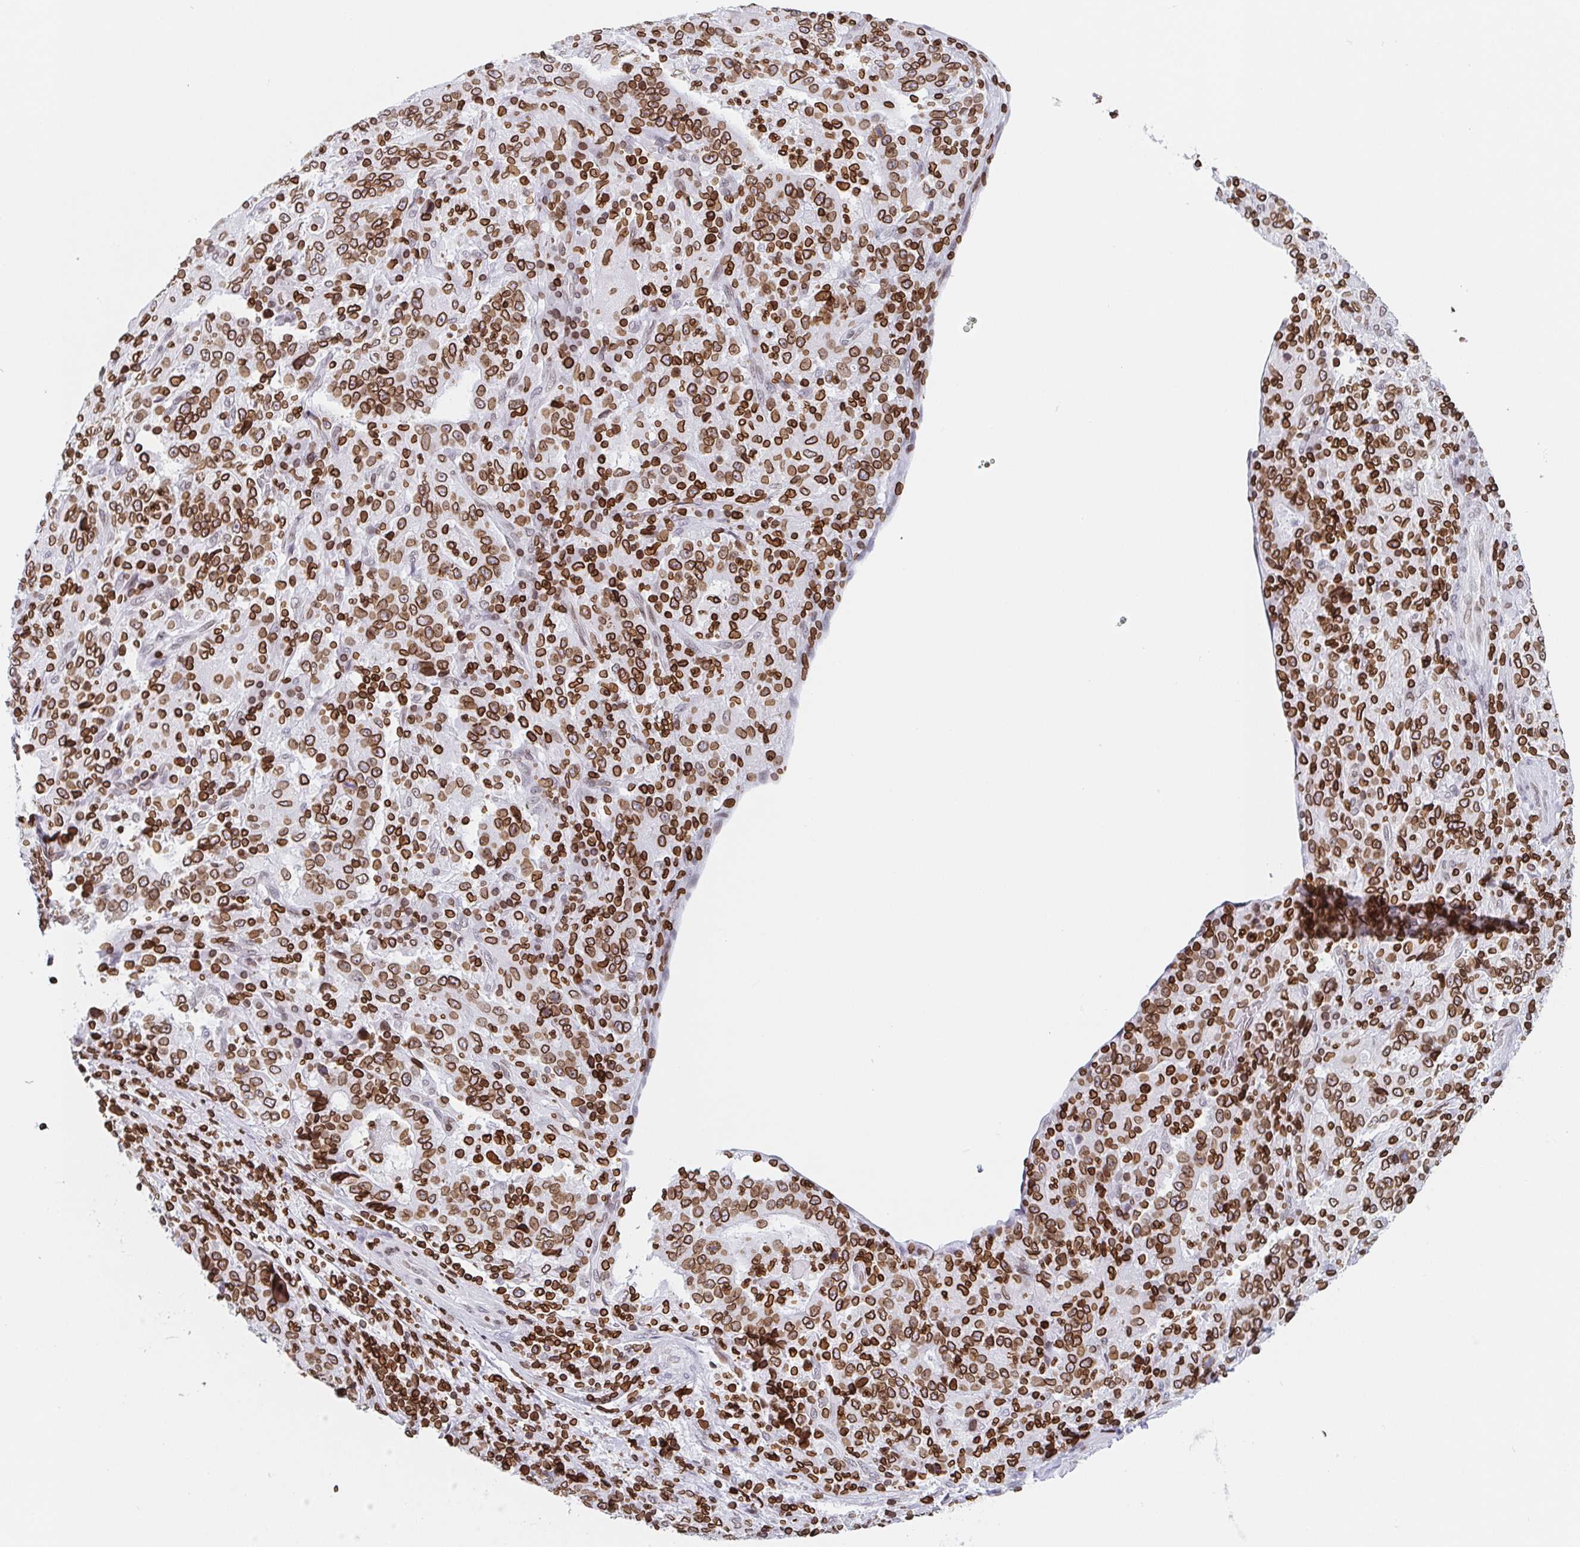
{"staining": {"intensity": "strong", "quantity": ">75%", "location": "cytoplasmic/membranous,nuclear"}, "tissue": "stomach cancer", "cell_type": "Tumor cells", "image_type": "cancer", "snomed": [{"axis": "morphology", "description": "Normal tissue, NOS"}, {"axis": "morphology", "description": "Adenocarcinoma, NOS"}, {"axis": "topography", "description": "Stomach, upper"}, {"axis": "topography", "description": "Stomach"}], "caption": "IHC (DAB (3,3'-diaminobenzidine)) staining of human stomach cancer demonstrates strong cytoplasmic/membranous and nuclear protein expression in about >75% of tumor cells.", "gene": "BTBD7", "patient": {"sex": "male", "age": 59}}